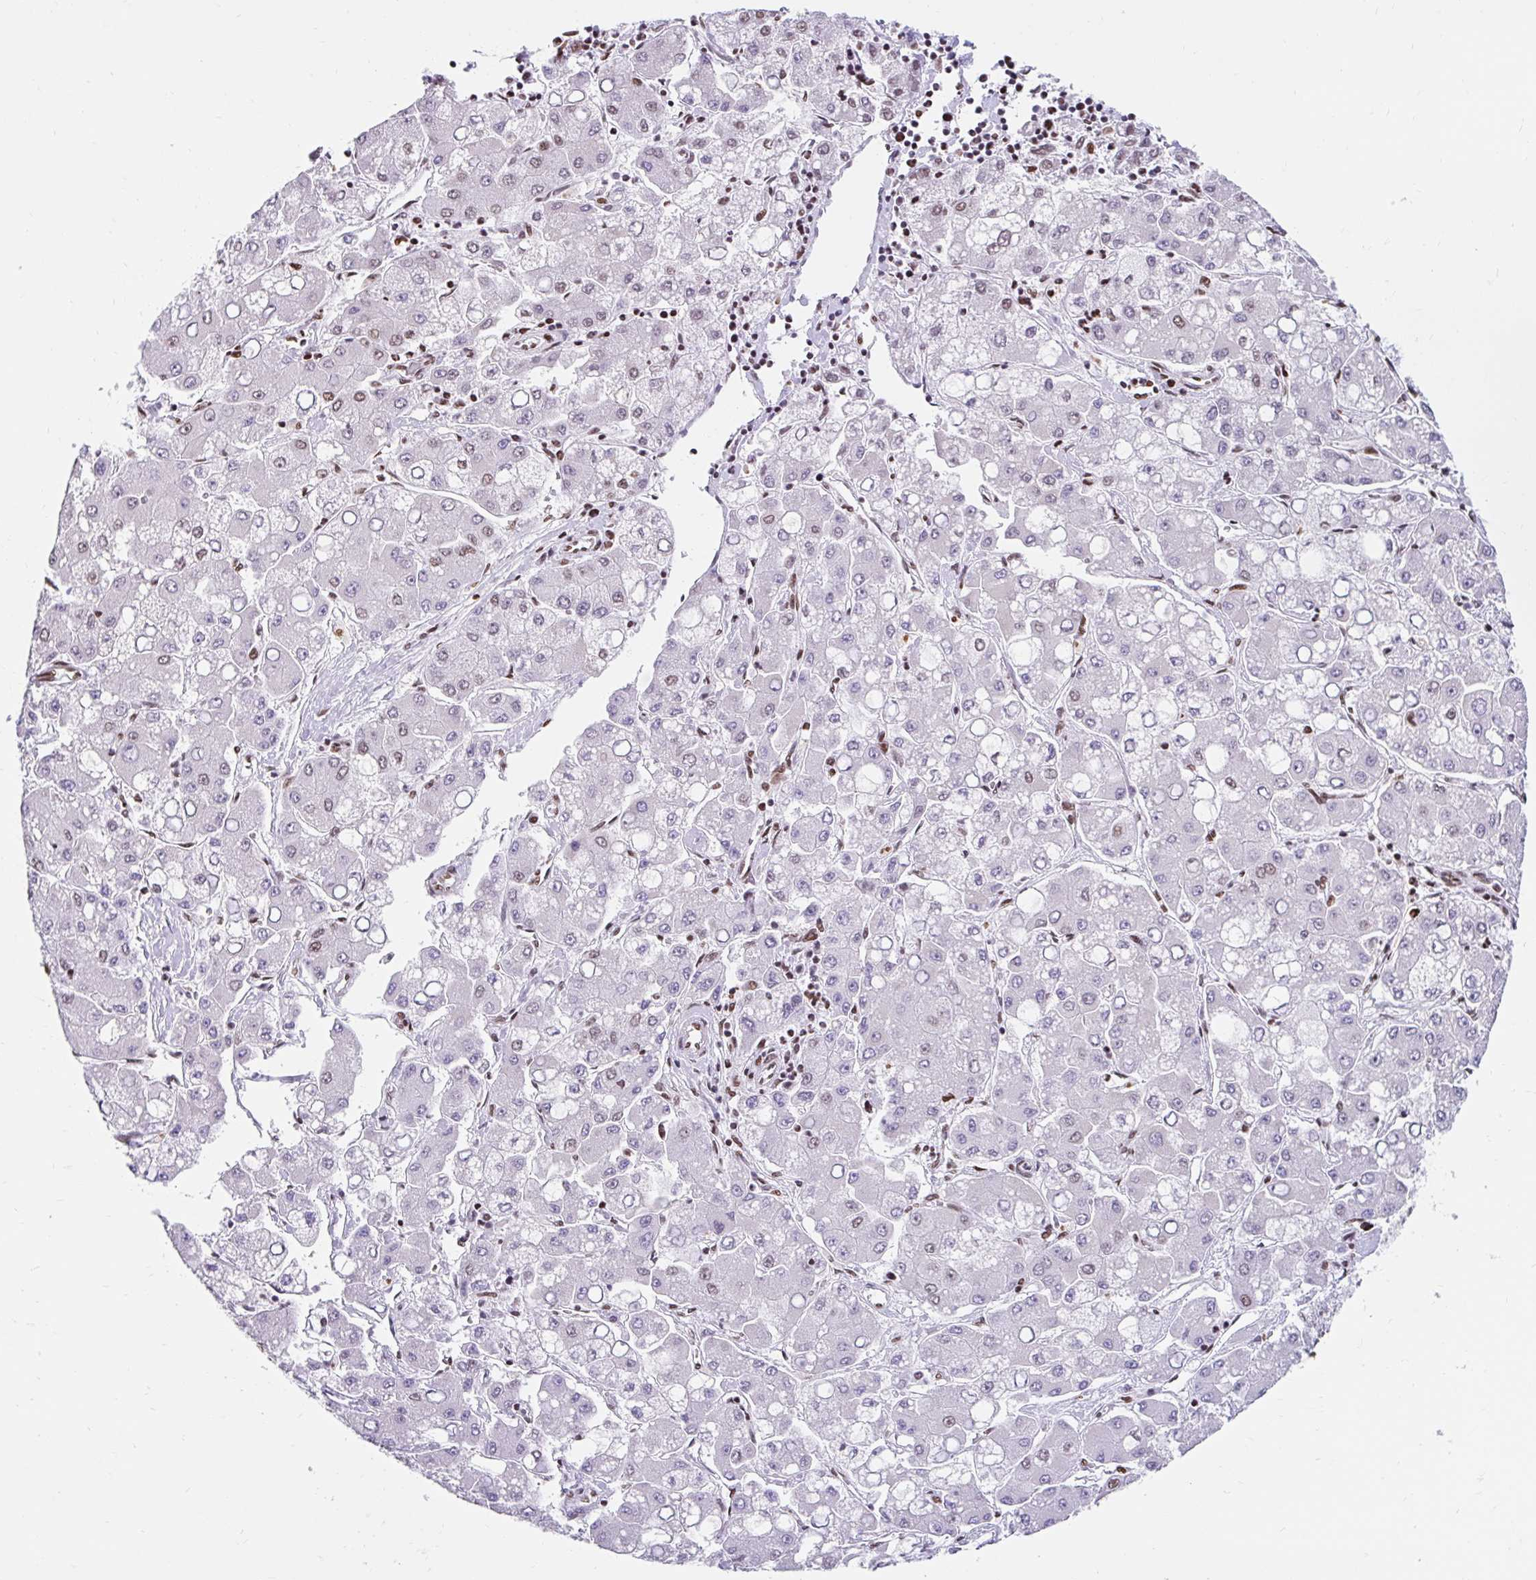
{"staining": {"intensity": "moderate", "quantity": "25%-75%", "location": "nuclear"}, "tissue": "liver cancer", "cell_type": "Tumor cells", "image_type": "cancer", "snomed": [{"axis": "morphology", "description": "Carcinoma, Hepatocellular, NOS"}, {"axis": "topography", "description": "Liver"}], "caption": "The image reveals immunohistochemical staining of hepatocellular carcinoma (liver). There is moderate nuclear staining is identified in approximately 25%-75% of tumor cells.", "gene": "KHDRBS1", "patient": {"sex": "male", "age": 40}}